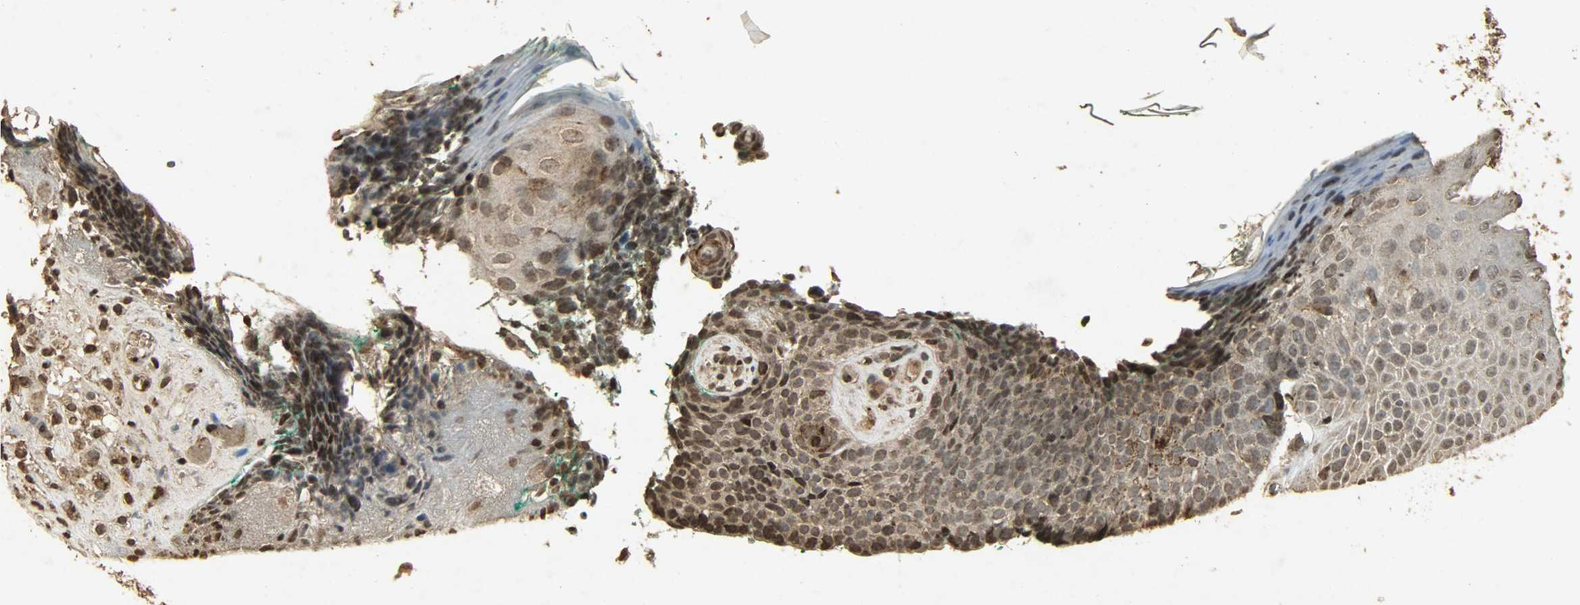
{"staining": {"intensity": "strong", "quantity": ">75%", "location": "cytoplasmic/membranous,nuclear"}, "tissue": "skin cancer", "cell_type": "Tumor cells", "image_type": "cancer", "snomed": [{"axis": "morphology", "description": "Basal cell carcinoma"}, {"axis": "topography", "description": "Skin"}], "caption": "Tumor cells display high levels of strong cytoplasmic/membranous and nuclear expression in about >75% of cells in human skin cancer (basal cell carcinoma).", "gene": "PPP3R1", "patient": {"sex": "female", "age": 58}}